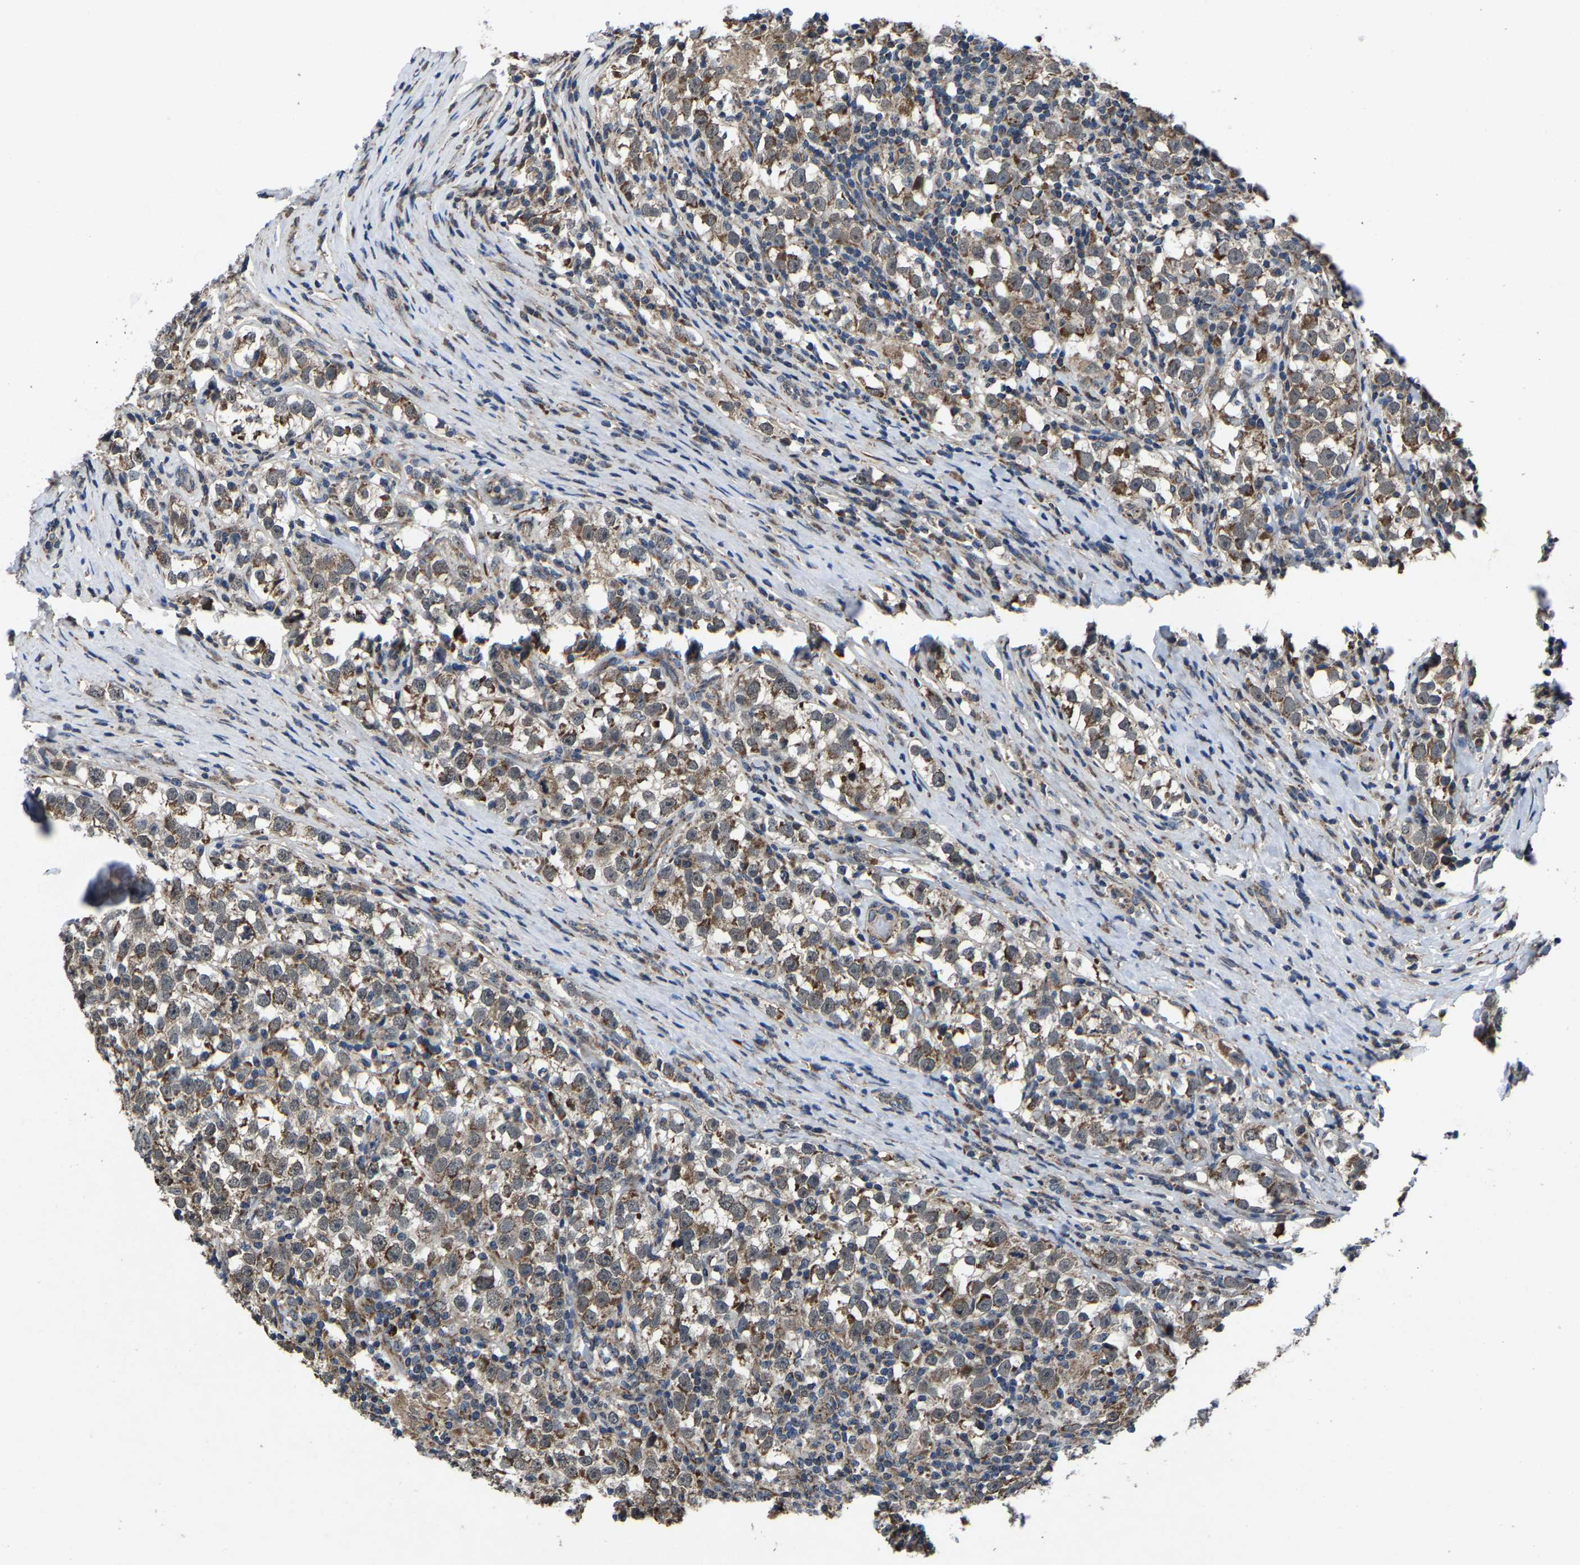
{"staining": {"intensity": "moderate", "quantity": ">75%", "location": "cytoplasmic/membranous"}, "tissue": "testis cancer", "cell_type": "Tumor cells", "image_type": "cancer", "snomed": [{"axis": "morphology", "description": "Normal tissue, NOS"}, {"axis": "morphology", "description": "Seminoma, NOS"}, {"axis": "topography", "description": "Testis"}], "caption": "Testis cancer was stained to show a protein in brown. There is medium levels of moderate cytoplasmic/membranous expression in approximately >75% of tumor cells.", "gene": "PDP1", "patient": {"sex": "male", "age": 43}}